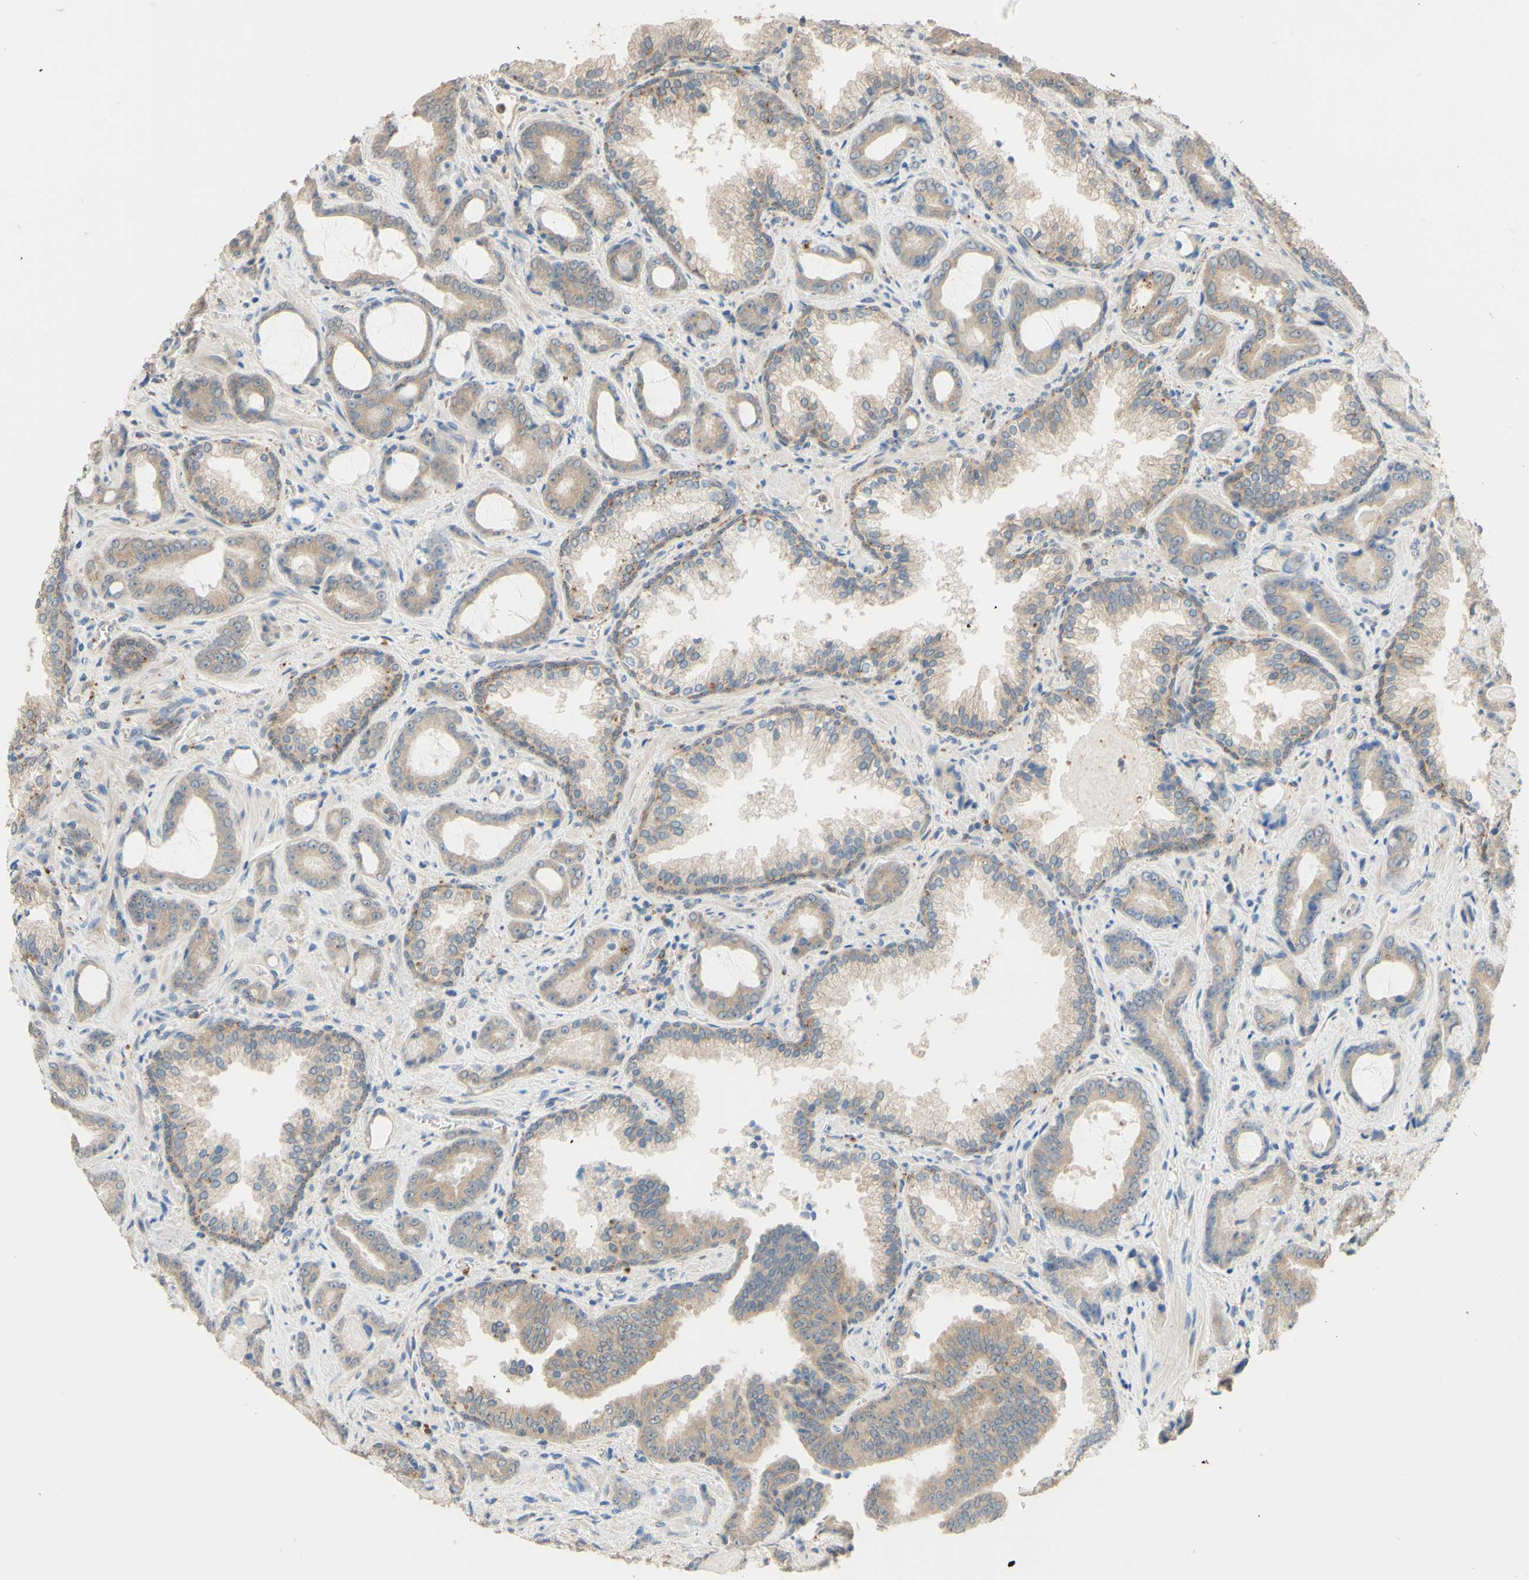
{"staining": {"intensity": "weak", "quantity": ">75%", "location": "cytoplasmic/membranous"}, "tissue": "prostate cancer", "cell_type": "Tumor cells", "image_type": "cancer", "snomed": [{"axis": "morphology", "description": "Adenocarcinoma, Low grade"}, {"axis": "topography", "description": "Prostate"}], "caption": "A photomicrograph showing weak cytoplasmic/membranous positivity in about >75% of tumor cells in prostate cancer, as visualized by brown immunohistochemical staining.", "gene": "SMIM19", "patient": {"sex": "male", "age": 60}}